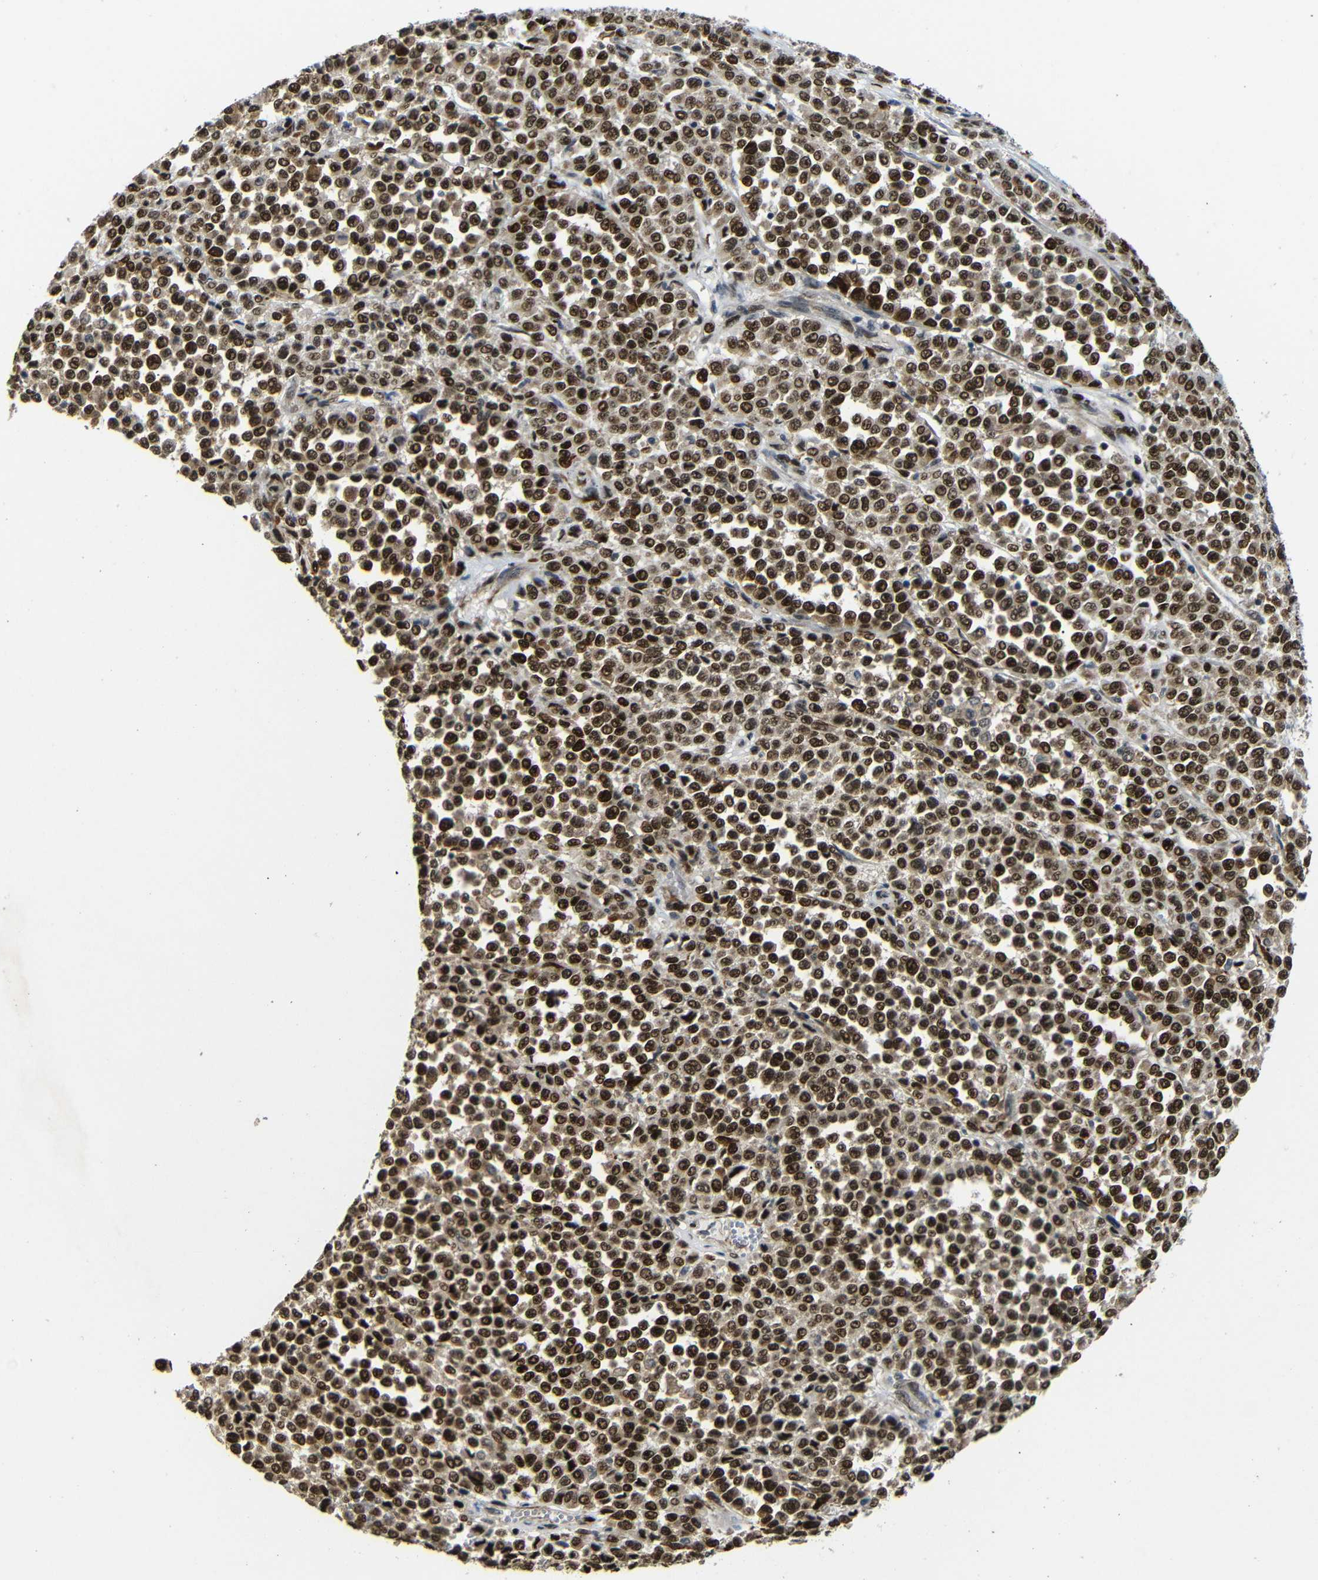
{"staining": {"intensity": "strong", "quantity": ">75%", "location": "cytoplasmic/membranous,nuclear"}, "tissue": "melanoma", "cell_type": "Tumor cells", "image_type": "cancer", "snomed": [{"axis": "morphology", "description": "Malignant melanoma, Metastatic site"}, {"axis": "topography", "description": "Pancreas"}], "caption": "Malignant melanoma (metastatic site) stained with a brown dye shows strong cytoplasmic/membranous and nuclear positive staining in approximately >75% of tumor cells.", "gene": "TBX2", "patient": {"sex": "female", "age": 30}}